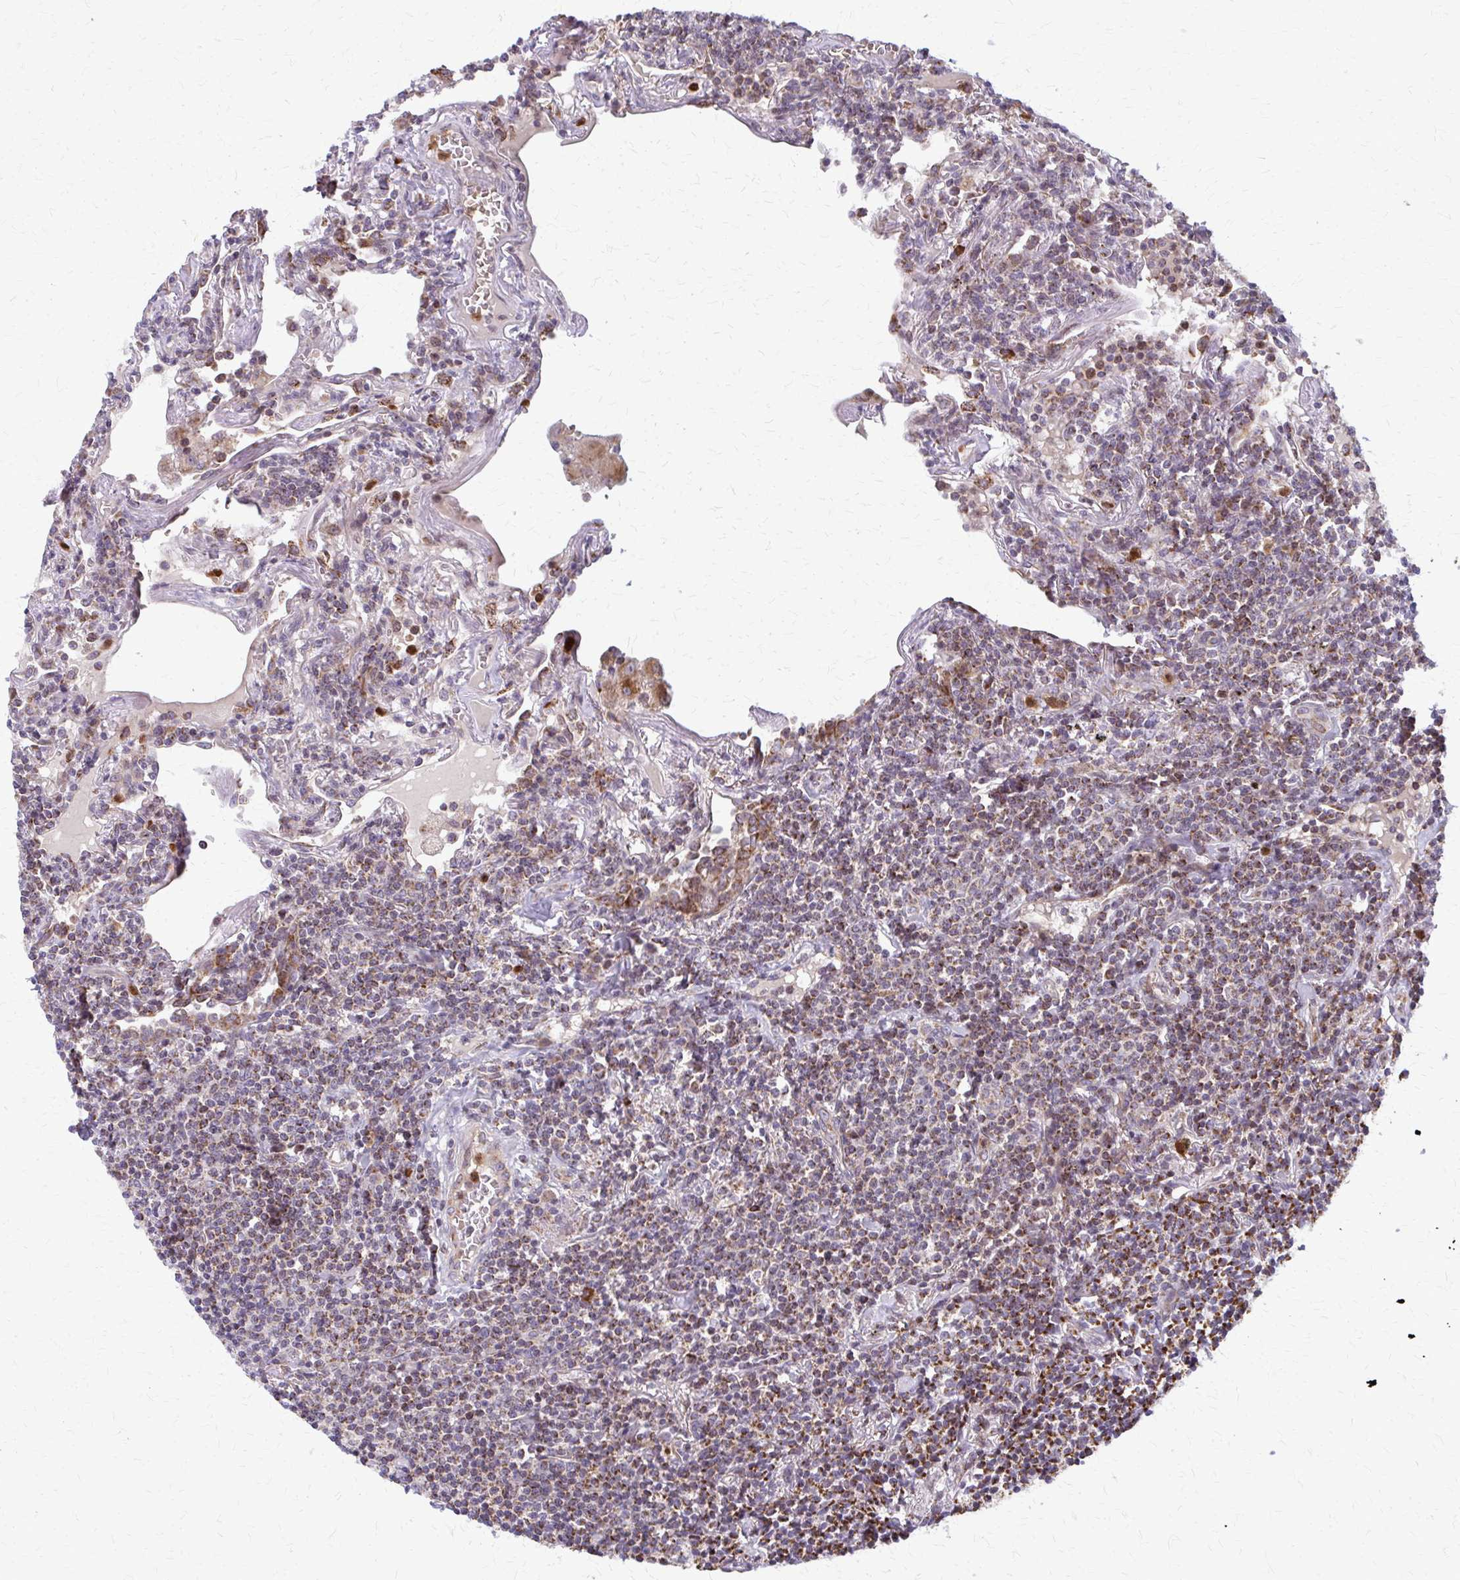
{"staining": {"intensity": "moderate", "quantity": ">75%", "location": "cytoplasmic/membranous"}, "tissue": "lymphoma", "cell_type": "Tumor cells", "image_type": "cancer", "snomed": [{"axis": "morphology", "description": "Malignant lymphoma, non-Hodgkin's type, Low grade"}, {"axis": "topography", "description": "Lung"}], "caption": "IHC micrograph of malignant lymphoma, non-Hodgkin's type (low-grade) stained for a protein (brown), which demonstrates medium levels of moderate cytoplasmic/membranous expression in about >75% of tumor cells.", "gene": "MCCC1", "patient": {"sex": "female", "age": 71}}